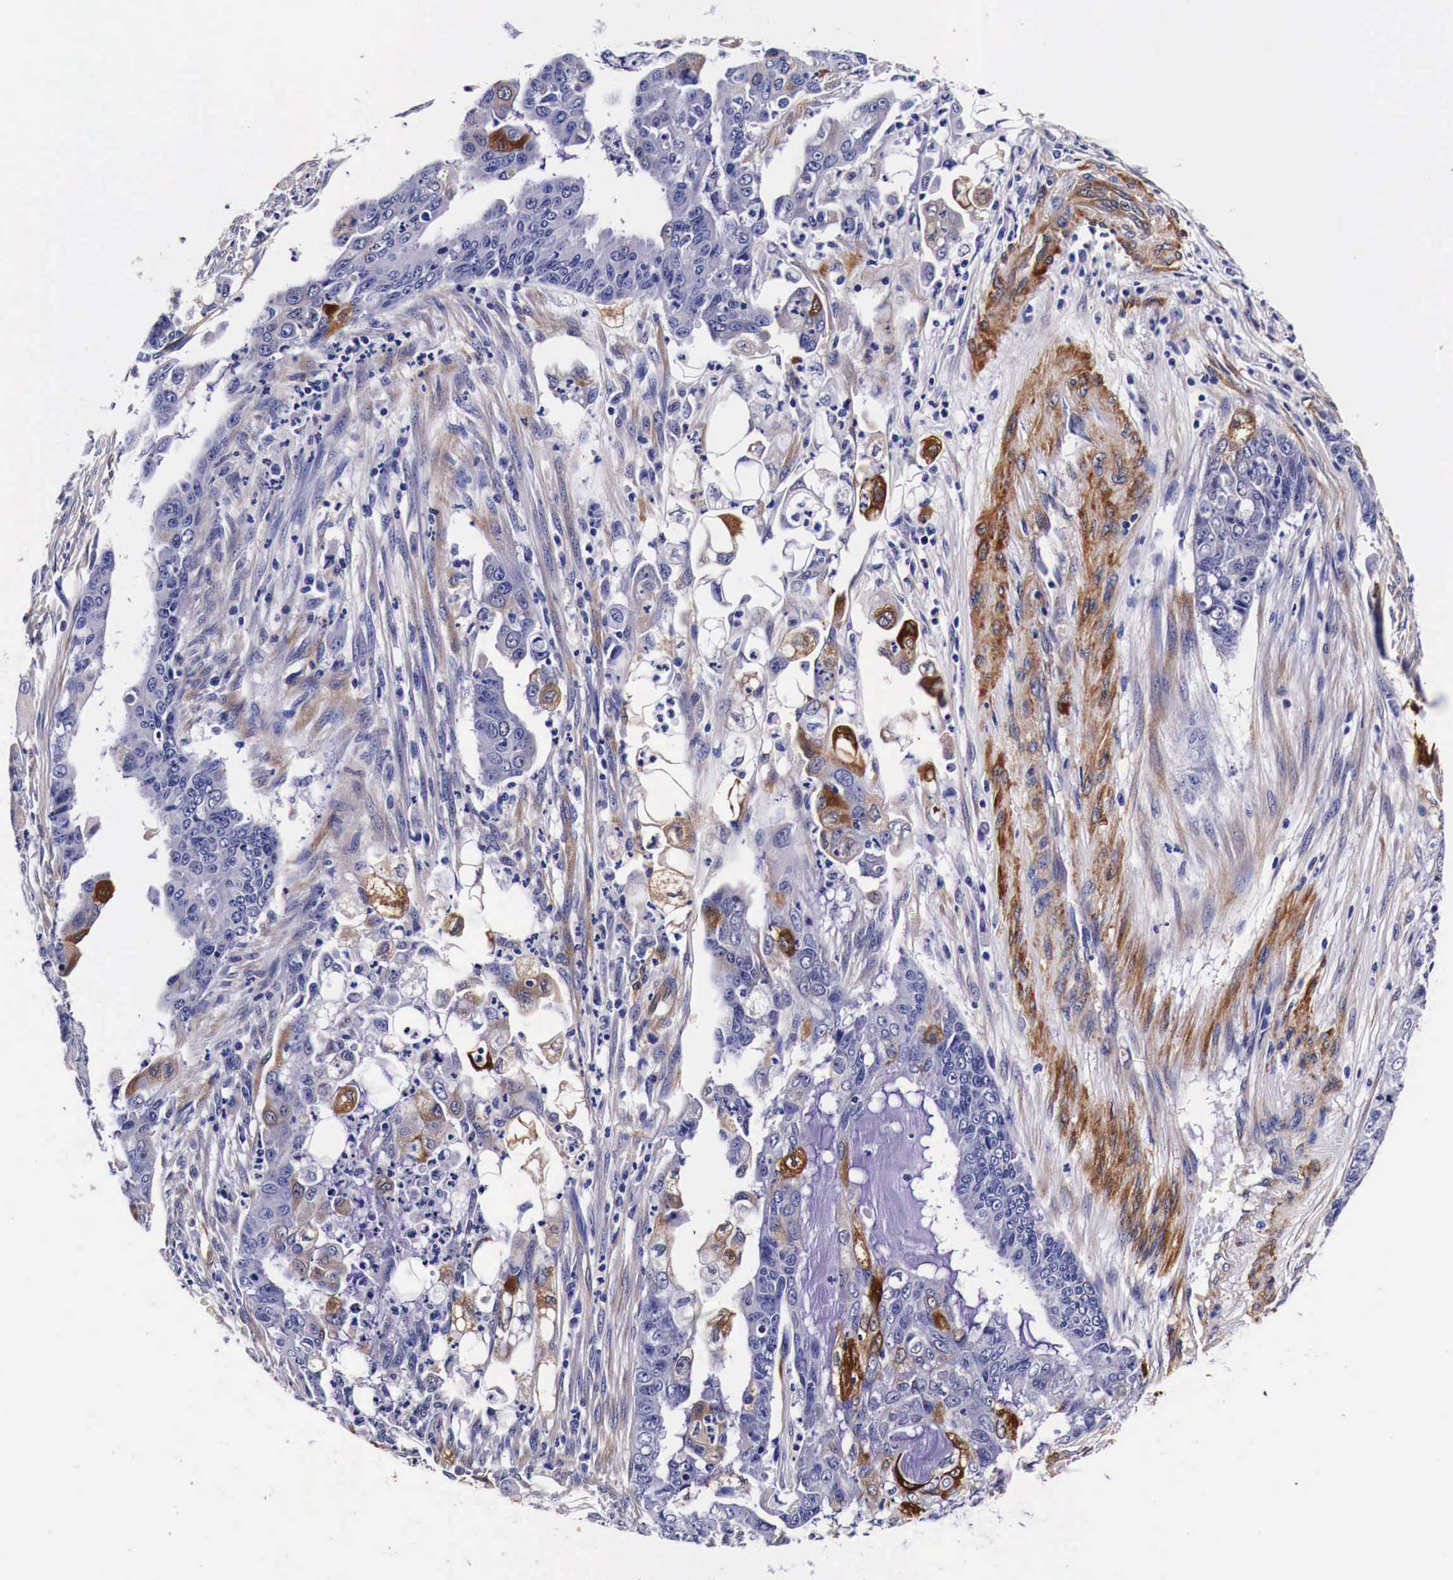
{"staining": {"intensity": "strong", "quantity": "<25%", "location": "cytoplasmic/membranous"}, "tissue": "endometrial cancer", "cell_type": "Tumor cells", "image_type": "cancer", "snomed": [{"axis": "morphology", "description": "Adenocarcinoma, NOS"}, {"axis": "topography", "description": "Endometrium"}], "caption": "Human adenocarcinoma (endometrial) stained for a protein (brown) displays strong cytoplasmic/membranous positive expression in approximately <25% of tumor cells.", "gene": "HSPB1", "patient": {"sex": "female", "age": 75}}